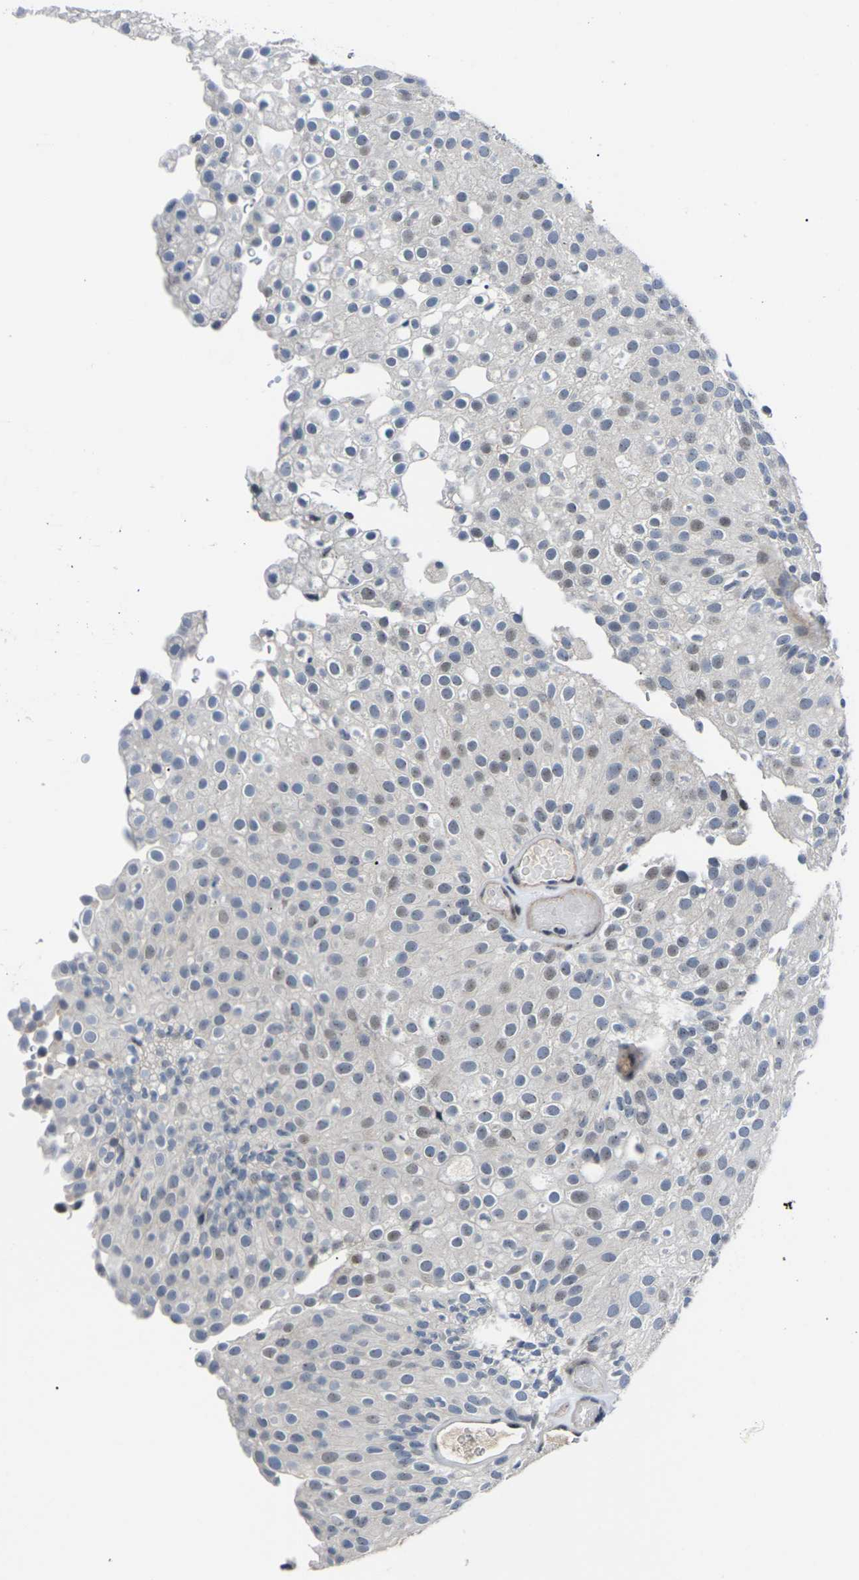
{"staining": {"intensity": "weak", "quantity": "25%-75%", "location": "nuclear"}, "tissue": "urothelial cancer", "cell_type": "Tumor cells", "image_type": "cancer", "snomed": [{"axis": "morphology", "description": "Urothelial carcinoma, Low grade"}, {"axis": "topography", "description": "Urinary bladder"}], "caption": "Approximately 25%-75% of tumor cells in human urothelial cancer show weak nuclear protein positivity as visualized by brown immunohistochemical staining.", "gene": "ST6GAL2", "patient": {"sex": "male", "age": 78}}